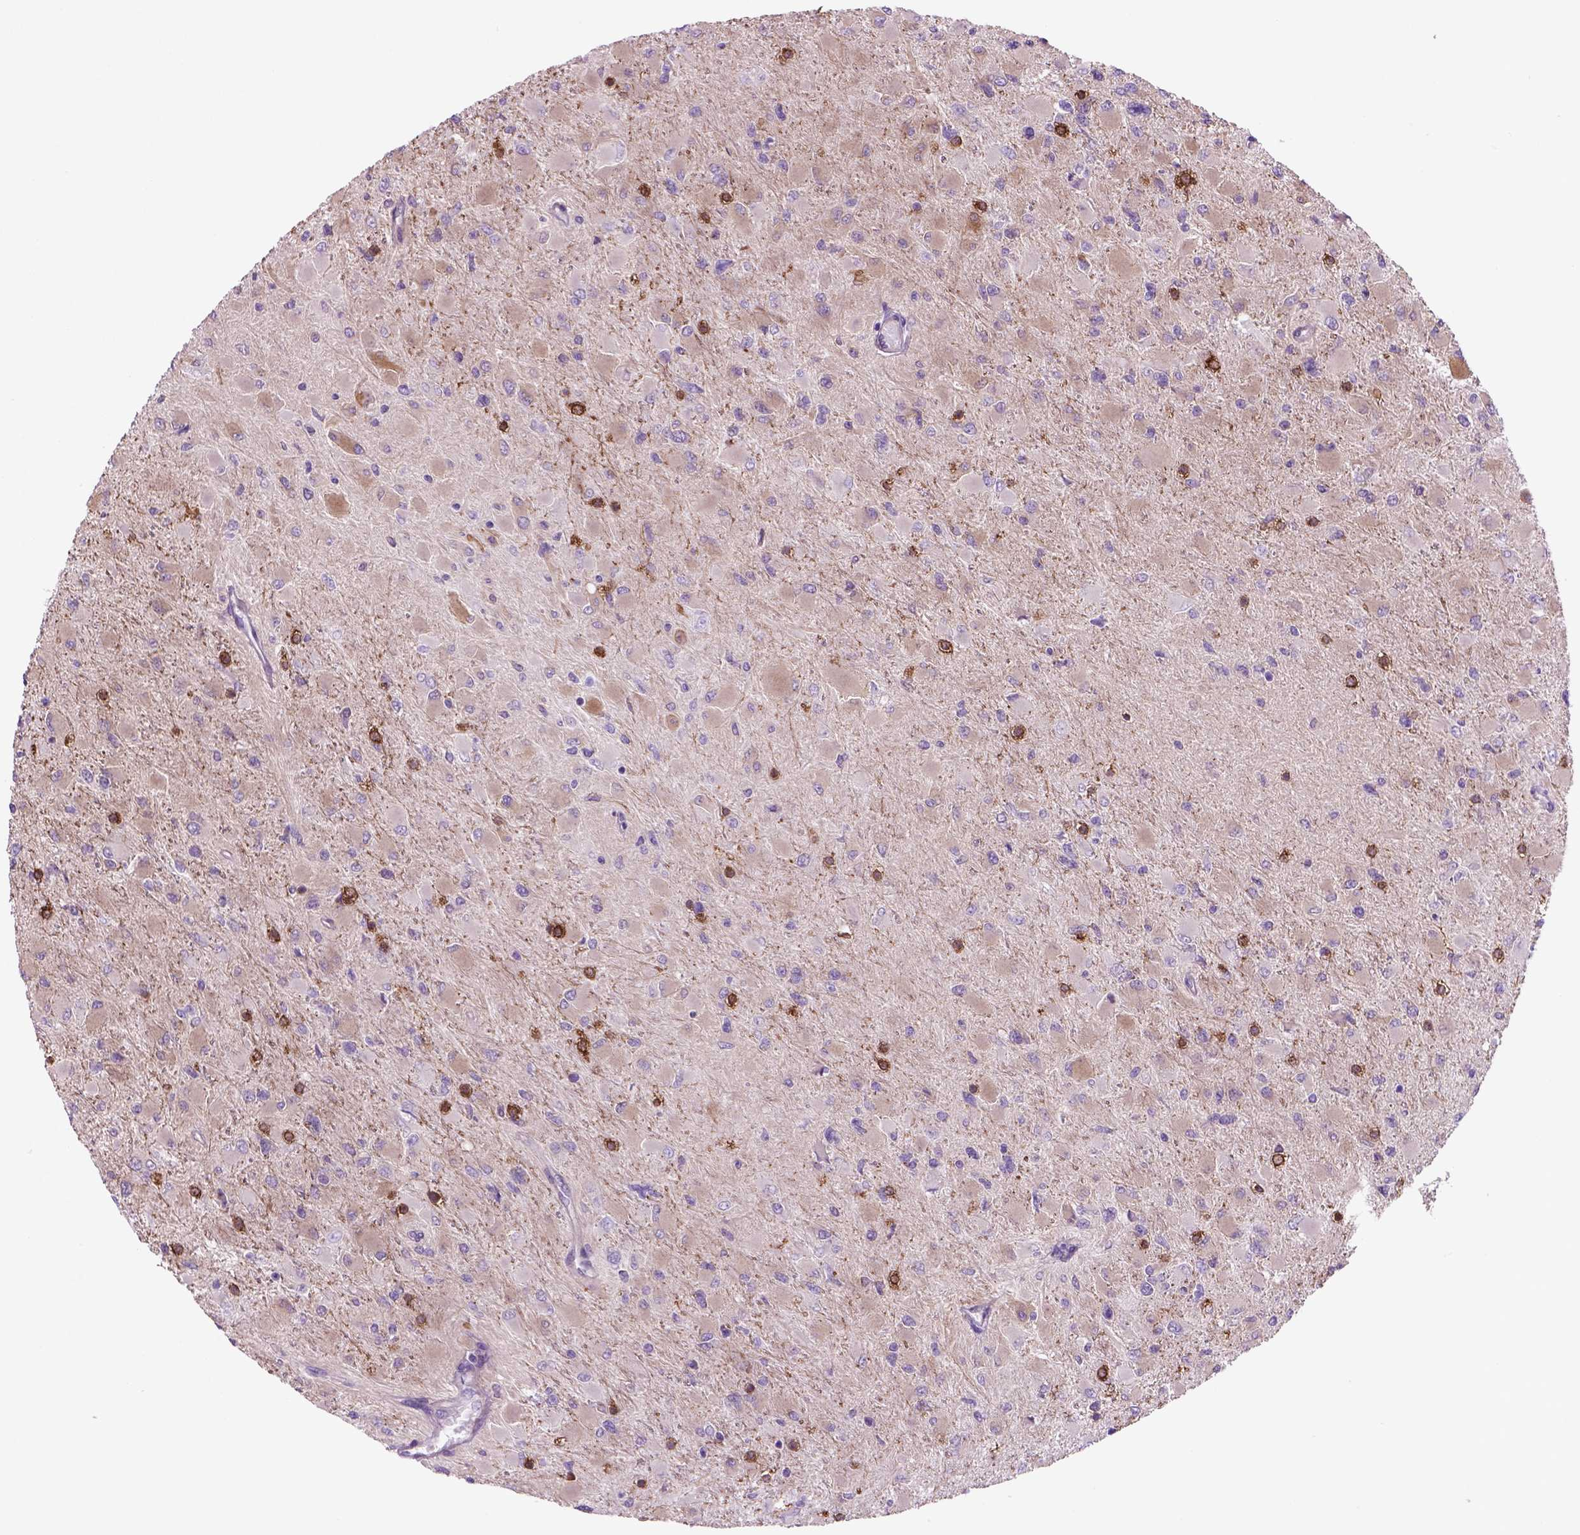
{"staining": {"intensity": "negative", "quantity": "none", "location": "none"}, "tissue": "glioma", "cell_type": "Tumor cells", "image_type": "cancer", "snomed": [{"axis": "morphology", "description": "Glioma, malignant, High grade"}, {"axis": "topography", "description": "Cerebral cortex"}], "caption": "Tumor cells are negative for protein expression in human malignant glioma (high-grade). The staining was performed using DAB (3,3'-diaminobenzidine) to visualize the protein expression in brown, while the nuclei were stained in blue with hematoxylin (Magnification: 20x).", "gene": "PIAS3", "patient": {"sex": "female", "age": 36}}